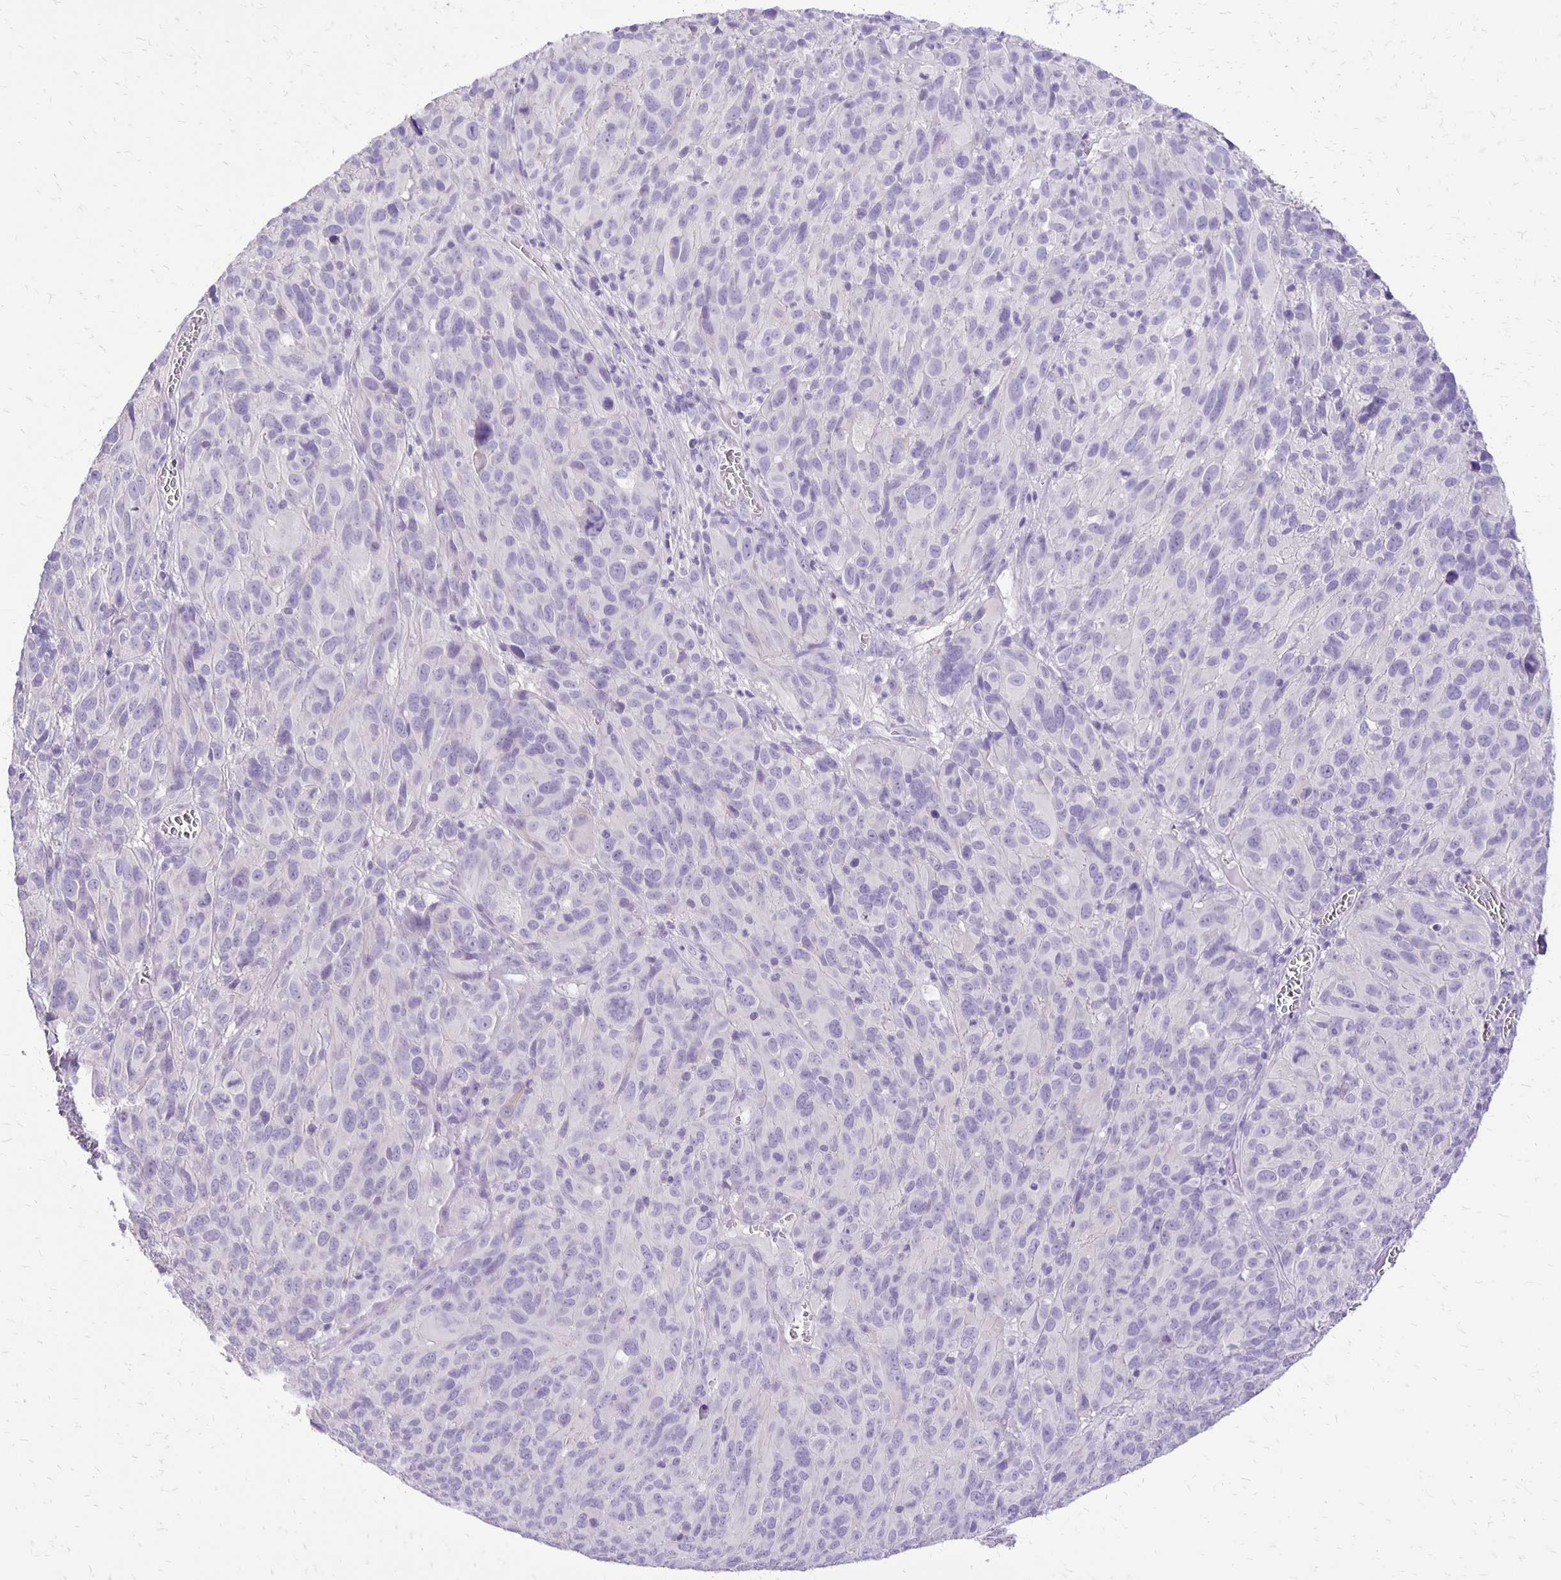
{"staining": {"intensity": "negative", "quantity": "none", "location": "none"}, "tissue": "melanoma", "cell_type": "Tumor cells", "image_type": "cancer", "snomed": [{"axis": "morphology", "description": "Malignant melanoma, NOS"}, {"axis": "topography", "description": "Skin"}], "caption": "A histopathology image of human melanoma is negative for staining in tumor cells.", "gene": "ANKRD45", "patient": {"sex": "male", "age": 51}}